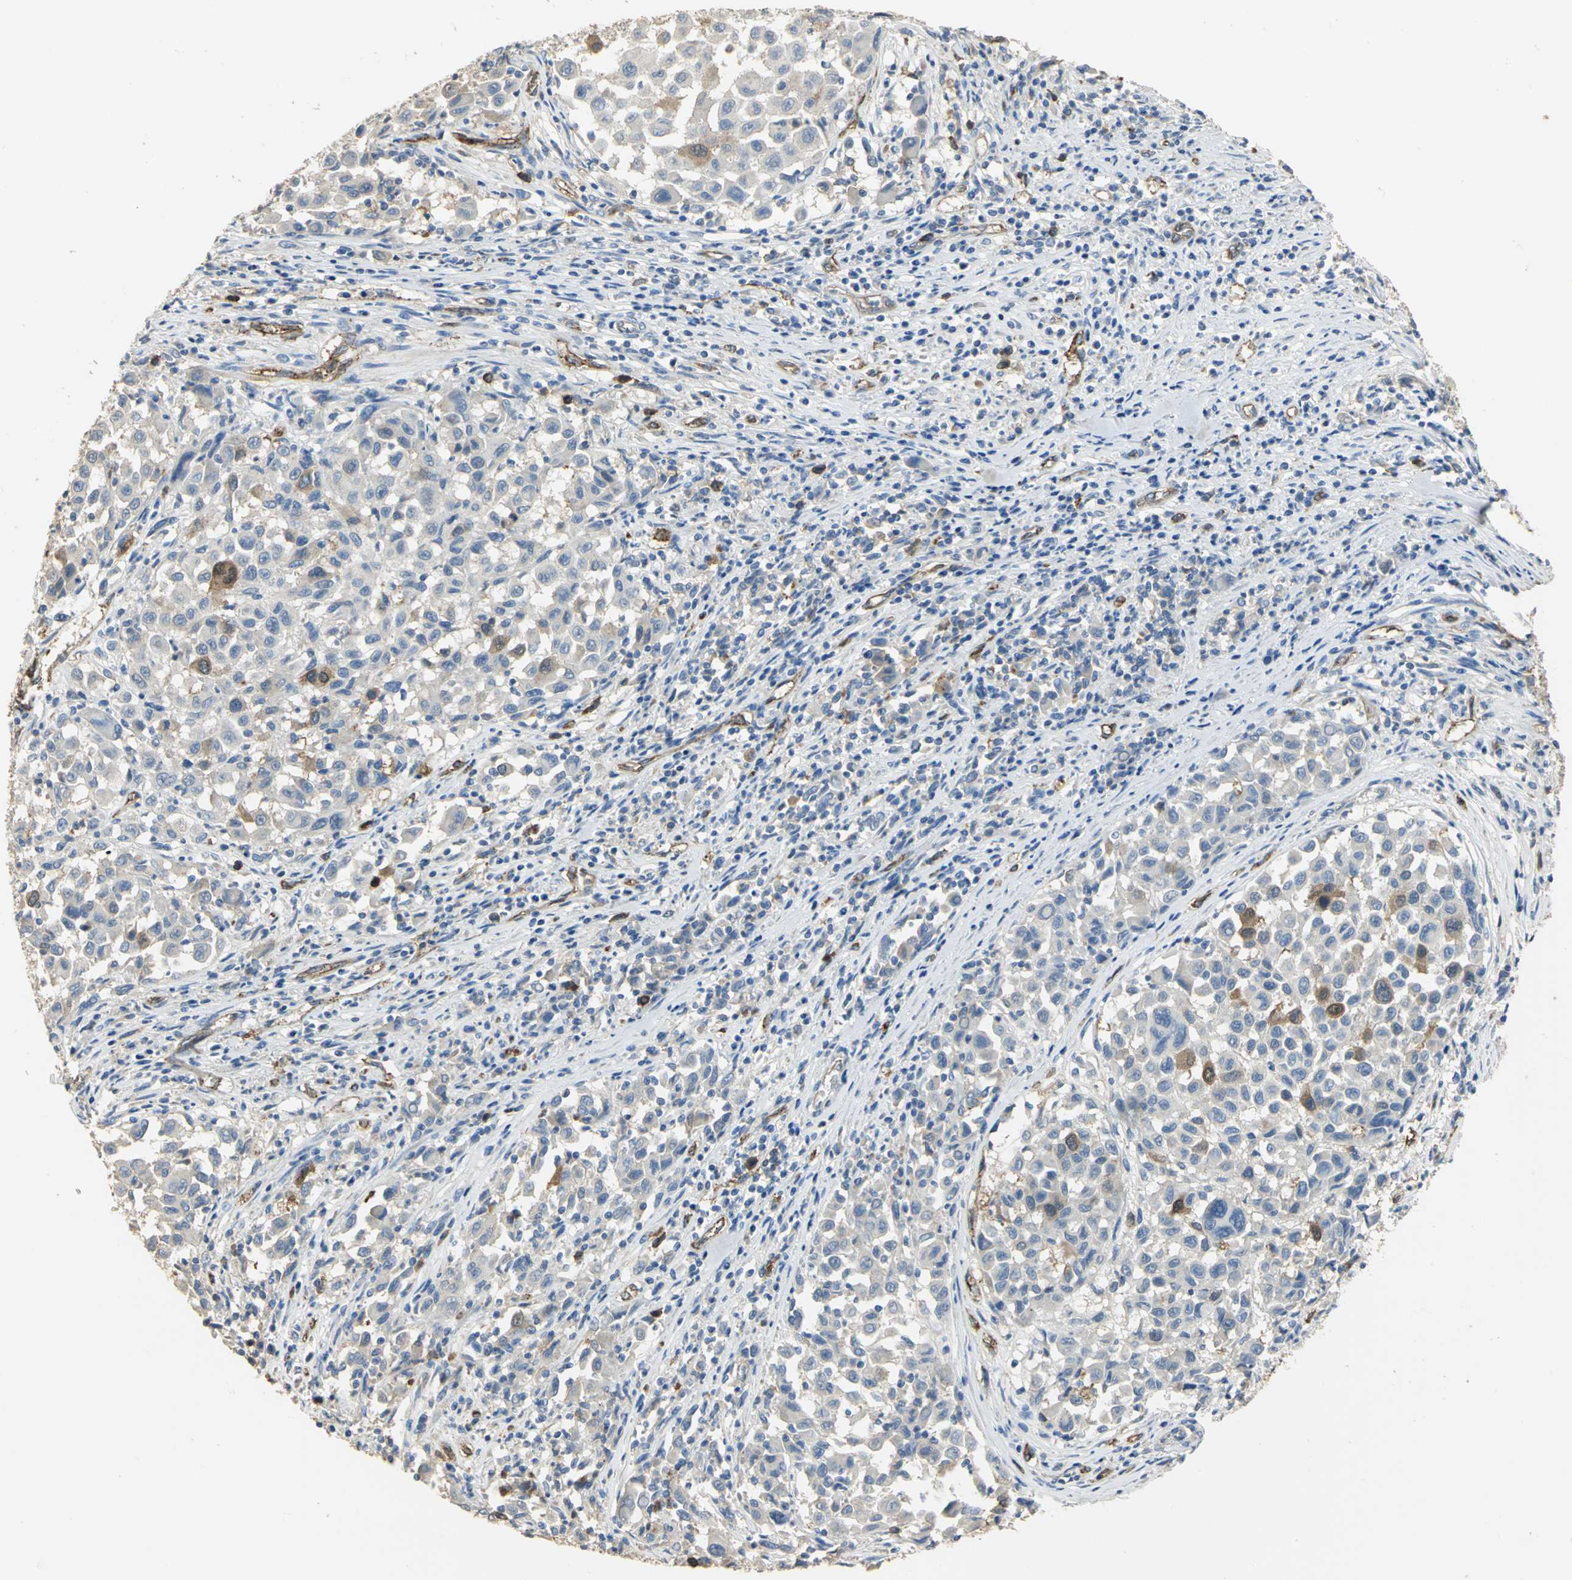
{"staining": {"intensity": "strong", "quantity": "<25%", "location": "cytoplasmic/membranous"}, "tissue": "melanoma", "cell_type": "Tumor cells", "image_type": "cancer", "snomed": [{"axis": "morphology", "description": "Malignant melanoma, Metastatic site"}, {"axis": "topography", "description": "Lymph node"}], "caption": "A brown stain shows strong cytoplasmic/membranous positivity of a protein in malignant melanoma (metastatic site) tumor cells.", "gene": "DLGAP5", "patient": {"sex": "male", "age": 61}}